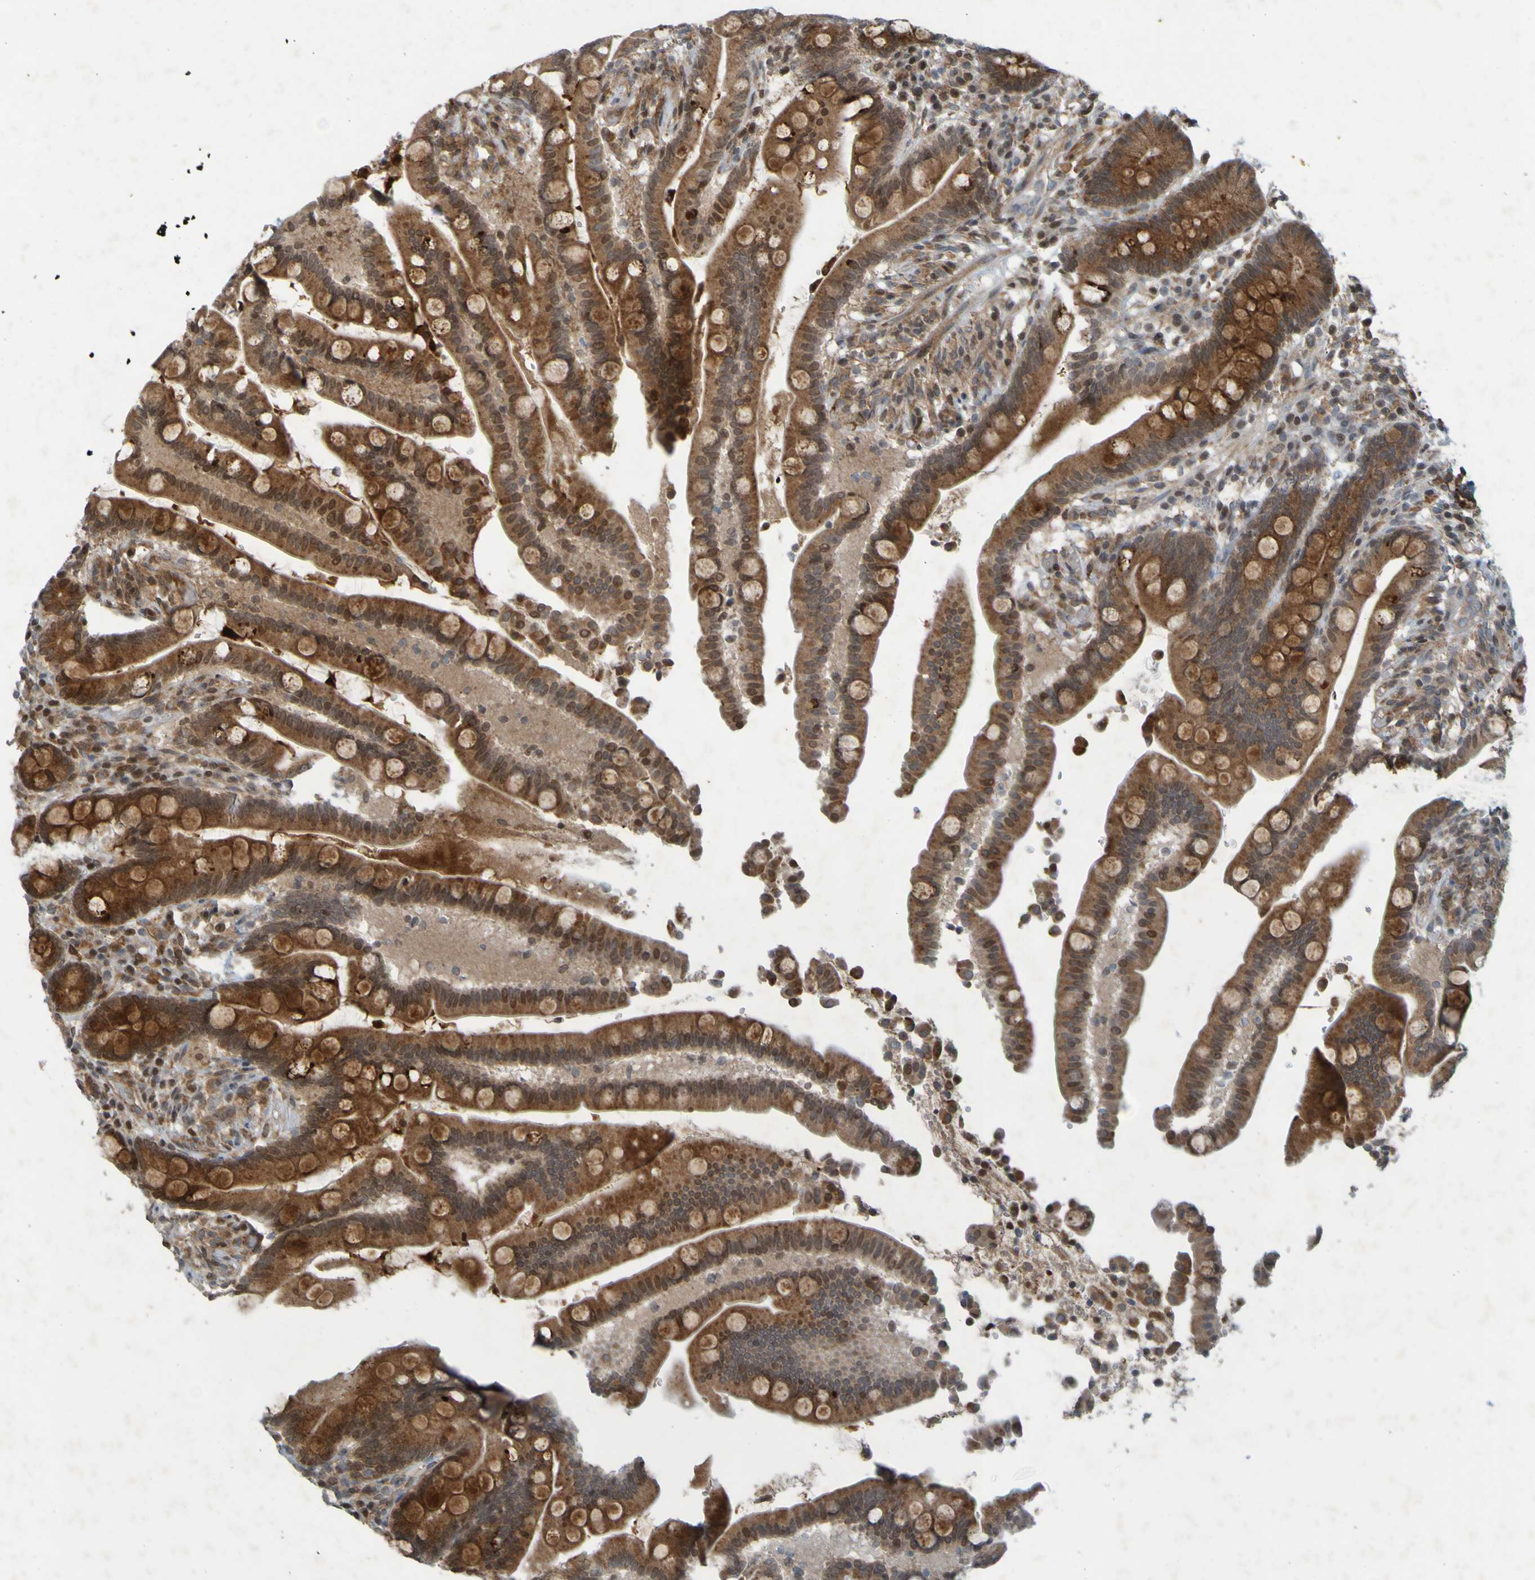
{"staining": {"intensity": "moderate", "quantity": ">75%", "location": "cytoplasmic/membranous"}, "tissue": "colon", "cell_type": "Endothelial cells", "image_type": "normal", "snomed": [{"axis": "morphology", "description": "Normal tissue, NOS"}, {"axis": "topography", "description": "Colon"}], "caption": "Immunohistochemical staining of benign colon exhibits >75% levels of moderate cytoplasmic/membranous protein staining in about >75% of endothelial cells. Using DAB (3,3'-diaminobenzidine) (brown) and hematoxylin (blue) stains, captured at high magnification using brightfield microscopy.", "gene": "GUCY1A1", "patient": {"sex": "male", "age": 73}}